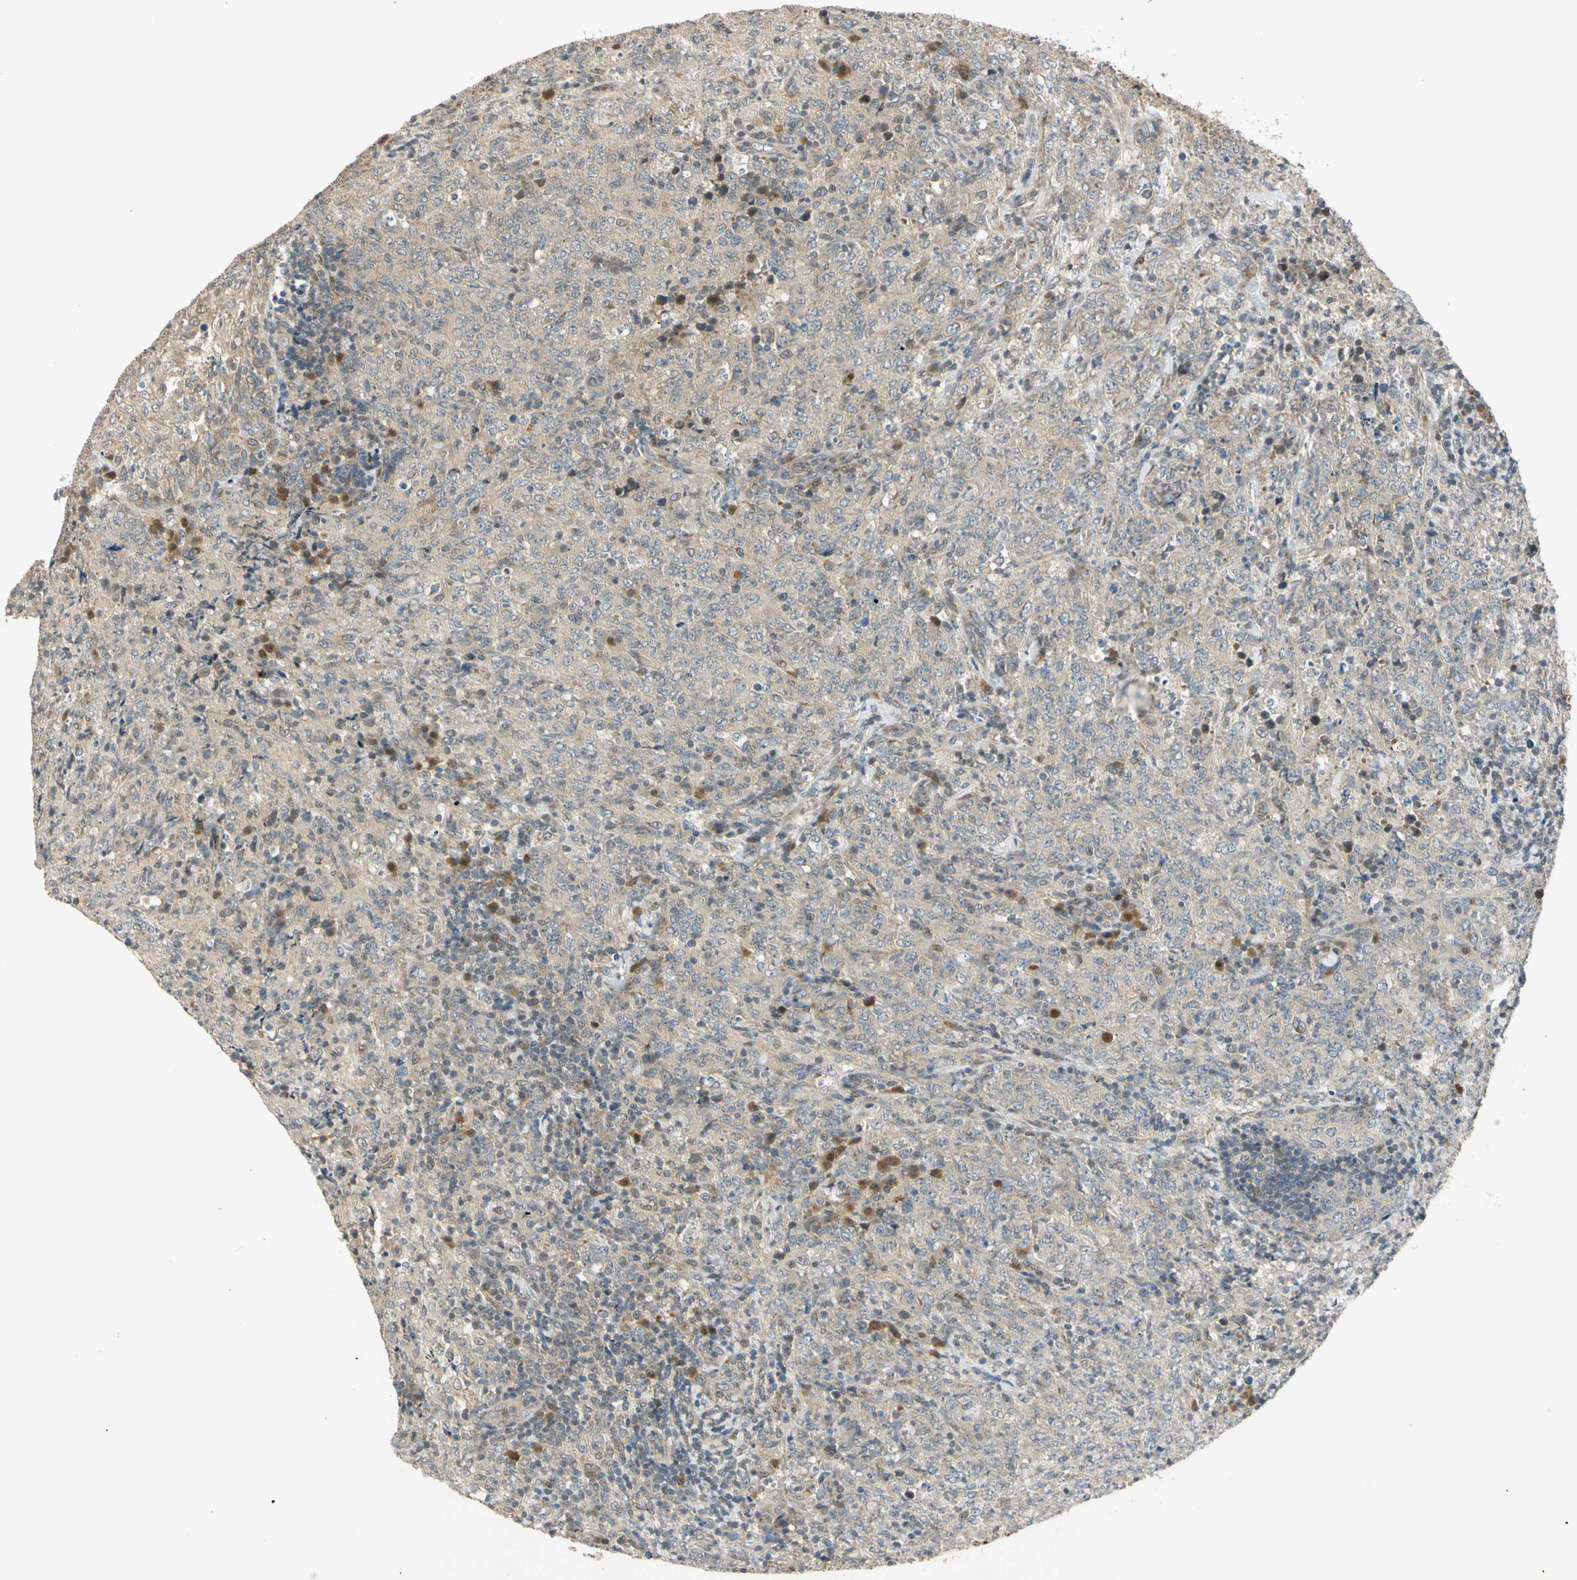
{"staining": {"intensity": "weak", "quantity": "25%-75%", "location": "cytoplasmic/membranous"}, "tissue": "lymphoma", "cell_type": "Tumor cells", "image_type": "cancer", "snomed": [{"axis": "morphology", "description": "Malignant lymphoma, non-Hodgkin's type, High grade"}, {"axis": "topography", "description": "Tonsil"}], "caption": "Human lymphoma stained with a protein marker demonstrates weak staining in tumor cells.", "gene": "RPS6KB2", "patient": {"sex": "female", "age": 36}}